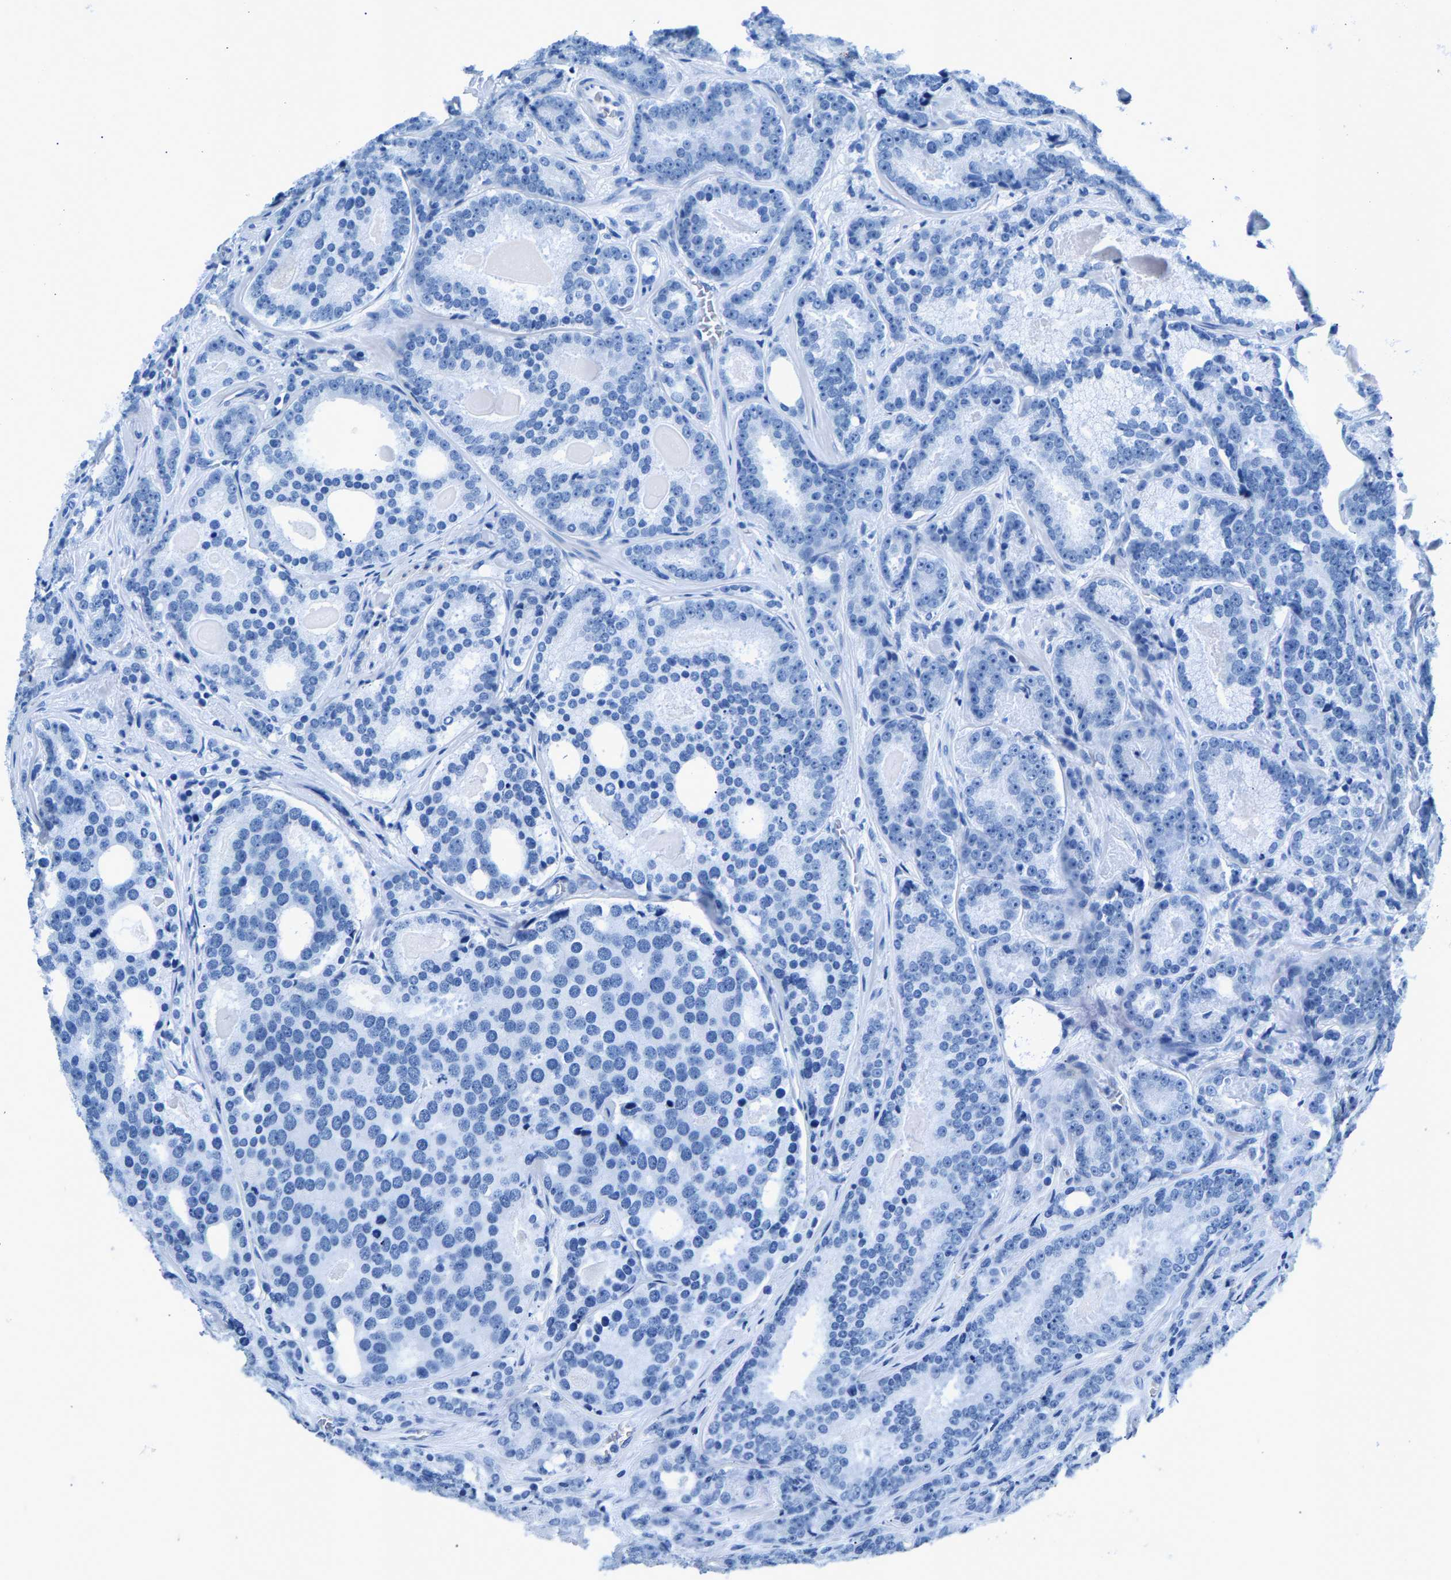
{"staining": {"intensity": "negative", "quantity": "none", "location": "none"}, "tissue": "prostate cancer", "cell_type": "Tumor cells", "image_type": "cancer", "snomed": [{"axis": "morphology", "description": "Adenocarcinoma, High grade"}, {"axis": "topography", "description": "Prostate"}], "caption": "Tumor cells show no significant expression in prostate cancer. Brightfield microscopy of IHC stained with DAB (brown) and hematoxylin (blue), captured at high magnification.", "gene": "CPS1", "patient": {"sex": "male", "age": 60}}